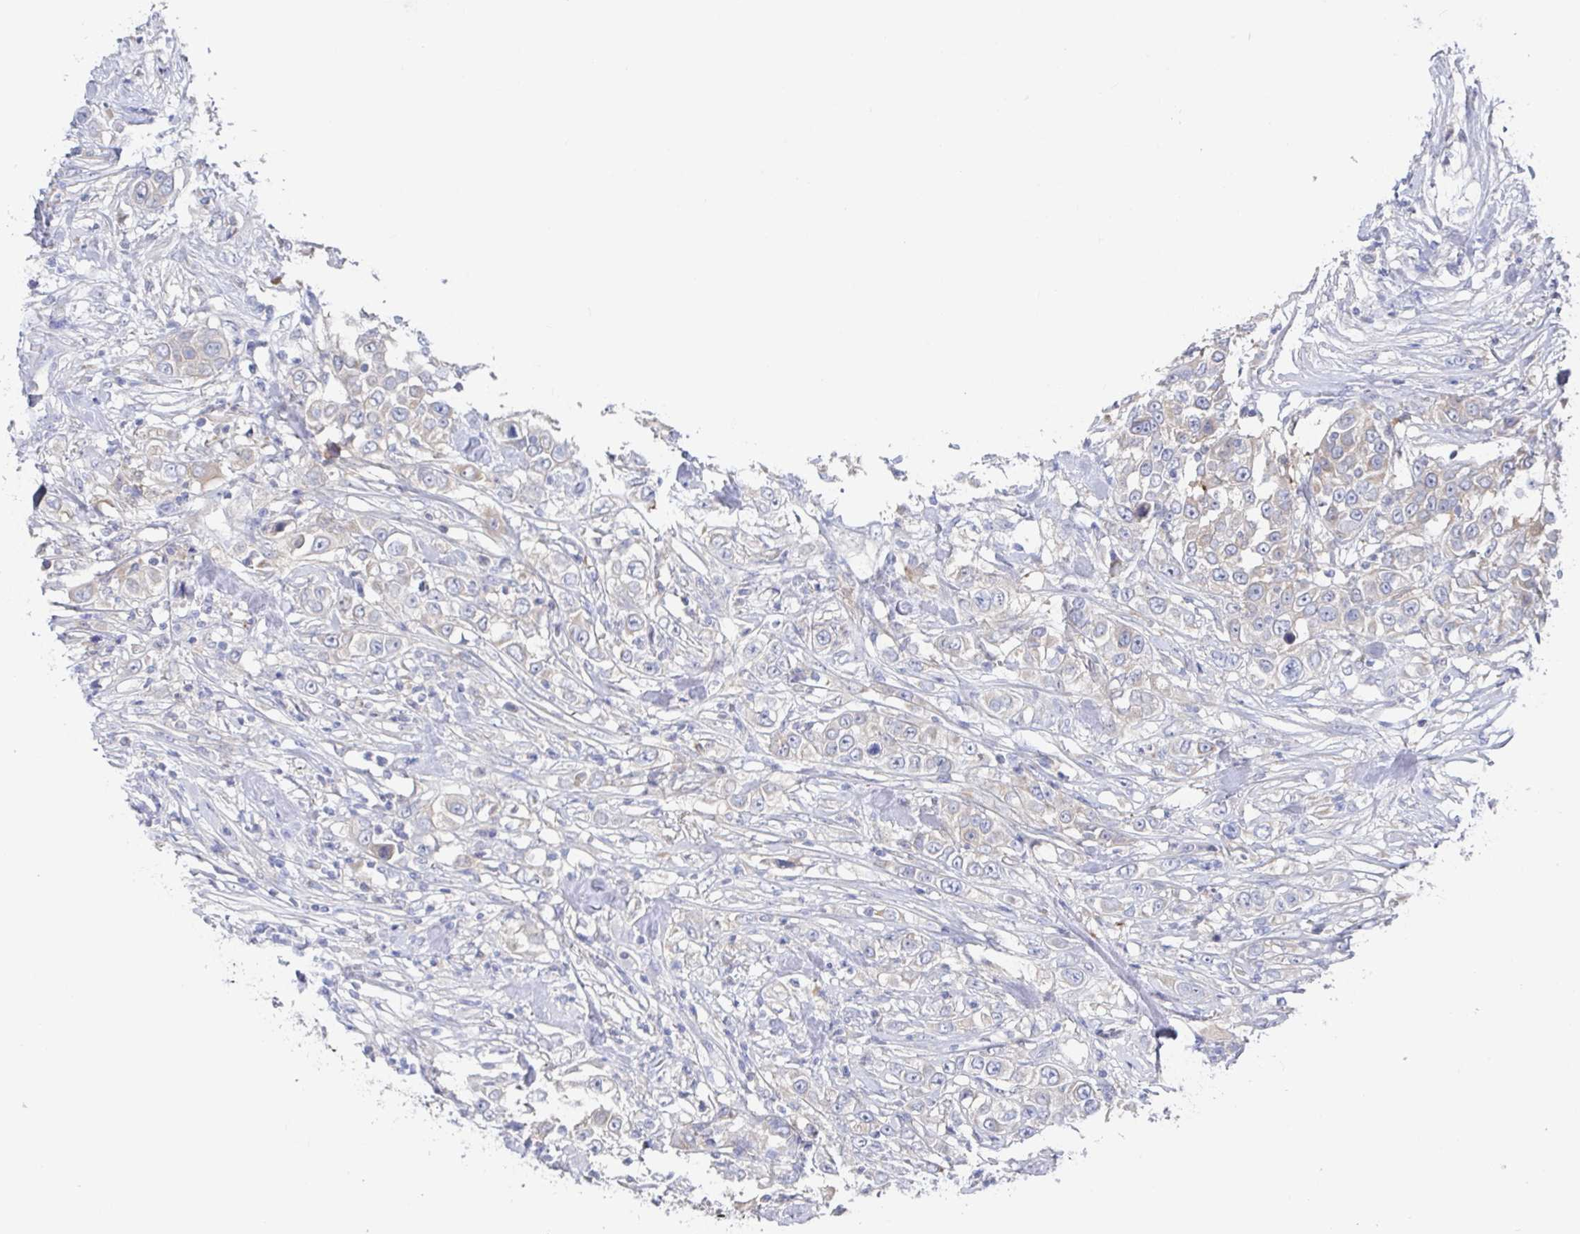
{"staining": {"intensity": "weak", "quantity": "25%-75%", "location": "cytoplasmic/membranous"}, "tissue": "urothelial cancer", "cell_type": "Tumor cells", "image_type": "cancer", "snomed": [{"axis": "morphology", "description": "Urothelial carcinoma, High grade"}, {"axis": "topography", "description": "Urinary bladder"}], "caption": "High-grade urothelial carcinoma was stained to show a protein in brown. There is low levels of weak cytoplasmic/membranous expression in about 25%-75% of tumor cells. (brown staining indicates protein expression, while blue staining denotes nuclei).", "gene": "GPR148", "patient": {"sex": "female", "age": 80}}